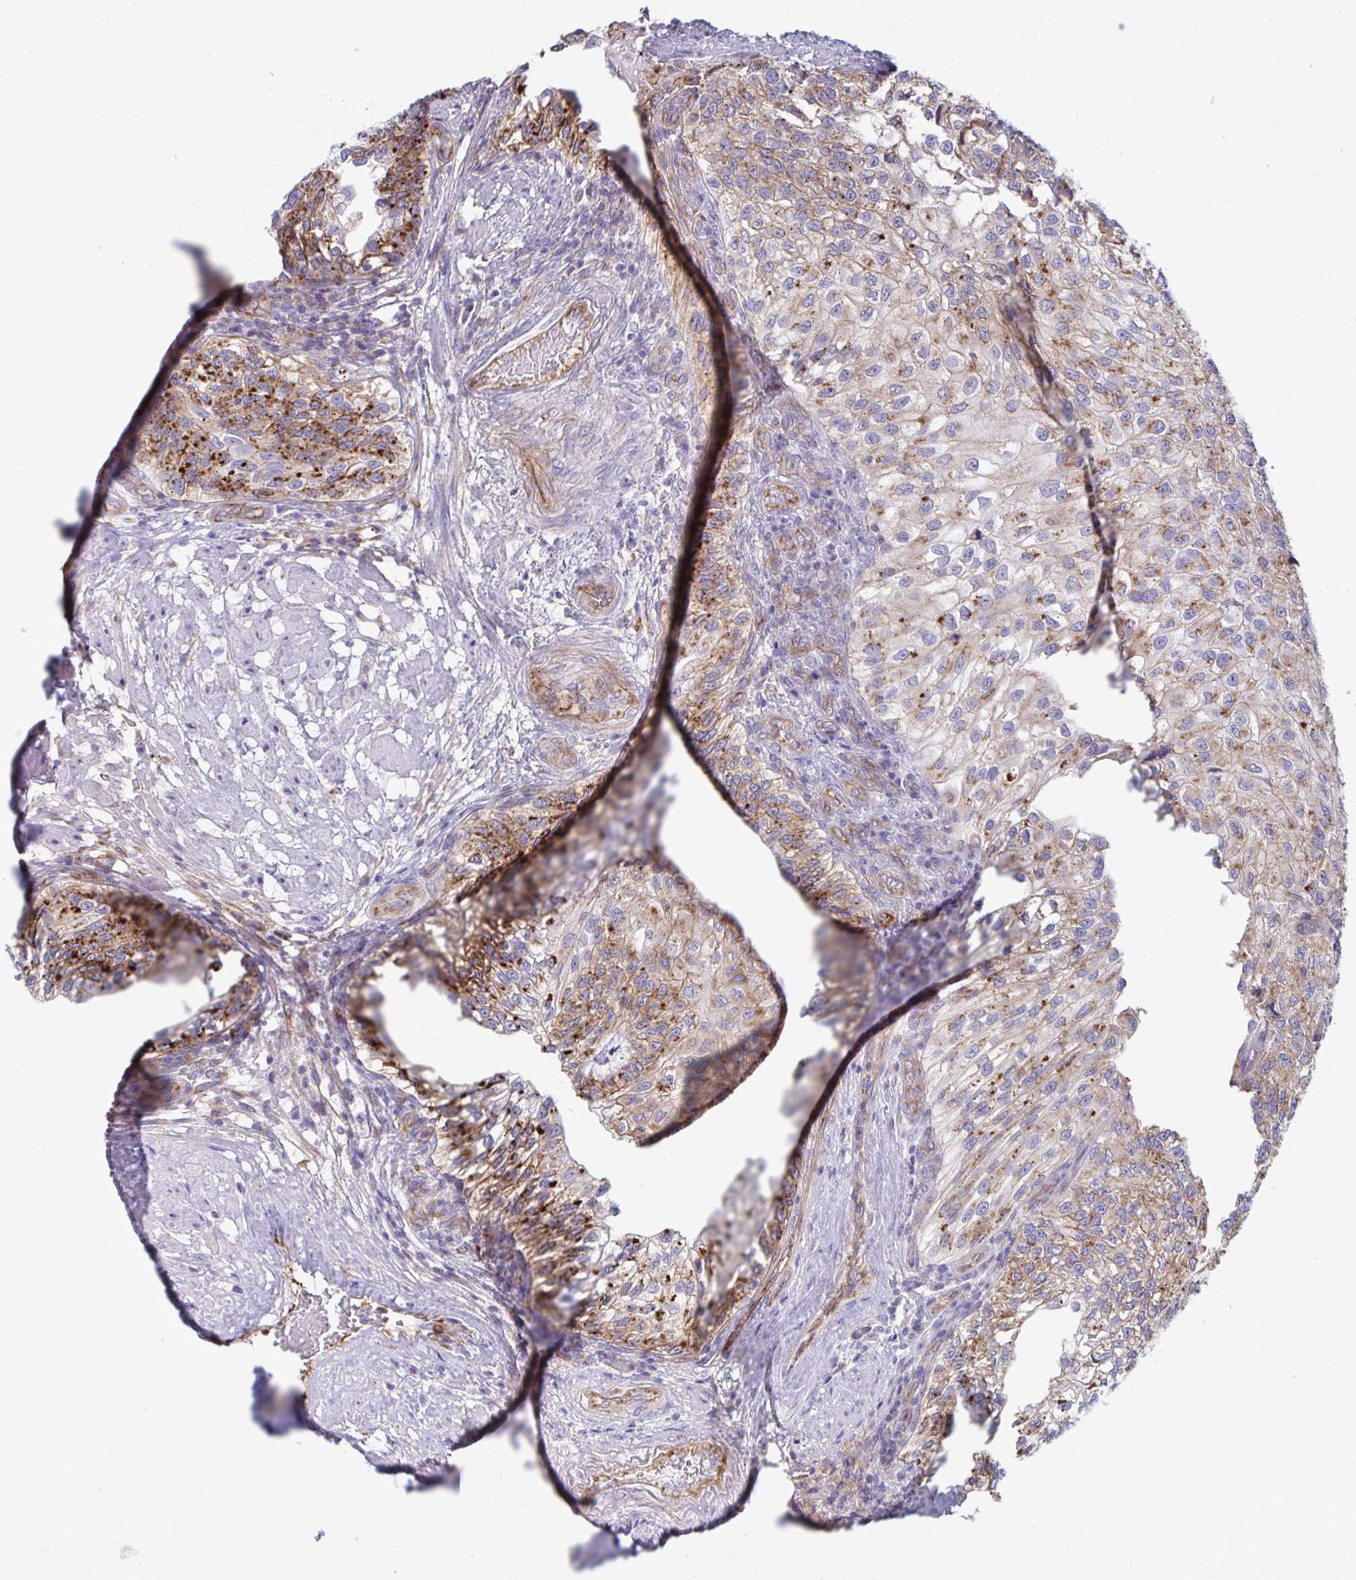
{"staining": {"intensity": "moderate", "quantity": ">75%", "location": "cytoplasmic/membranous"}, "tissue": "urothelial cancer", "cell_type": "Tumor cells", "image_type": "cancer", "snomed": [{"axis": "morphology", "description": "Urothelial carcinoma, NOS"}, {"axis": "topography", "description": "Urinary bladder"}], "caption": "The immunohistochemical stain highlights moderate cytoplasmic/membranous expression in tumor cells of urothelial cancer tissue.", "gene": "SLC9A6", "patient": {"sex": "male", "age": 87}}